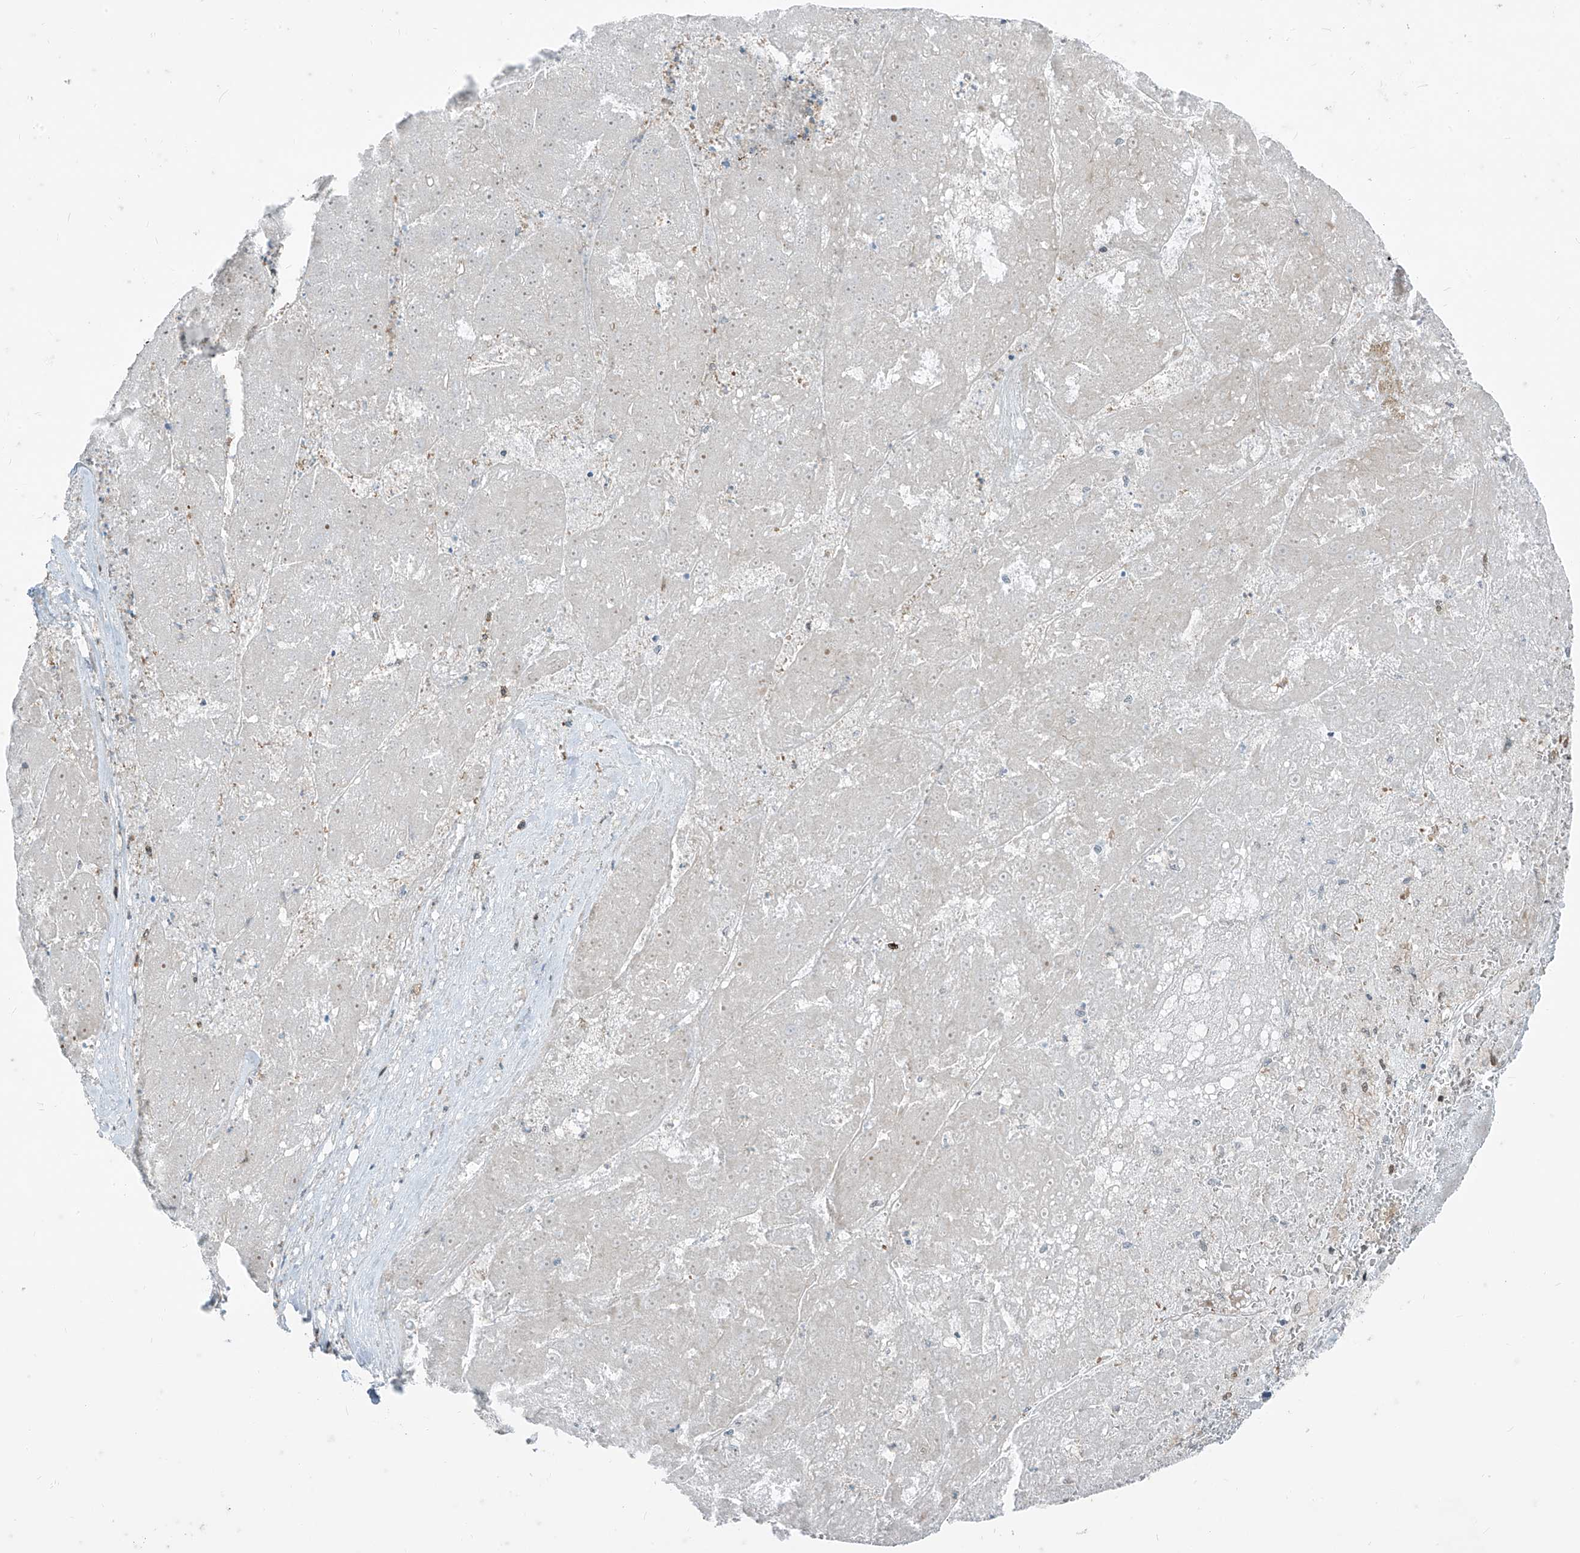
{"staining": {"intensity": "negative", "quantity": "none", "location": "none"}, "tissue": "liver cancer", "cell_type": "Tumor cells", "image_type": "cancer", "snomed": [{"axis": "morphology", "description": "Carcinoma, Hepatocellular, NOS"}, {"axis": "topography", "description": "Liver"}], "caption": "A high-resolution histopathology image shows immunohistochemistry (IHC) staining of hepatocellular carcinoma (liver), which displays no significant staining in tumor cells.", "gene": "PPCS", "patient": {"sex": "female", "age": 73}}